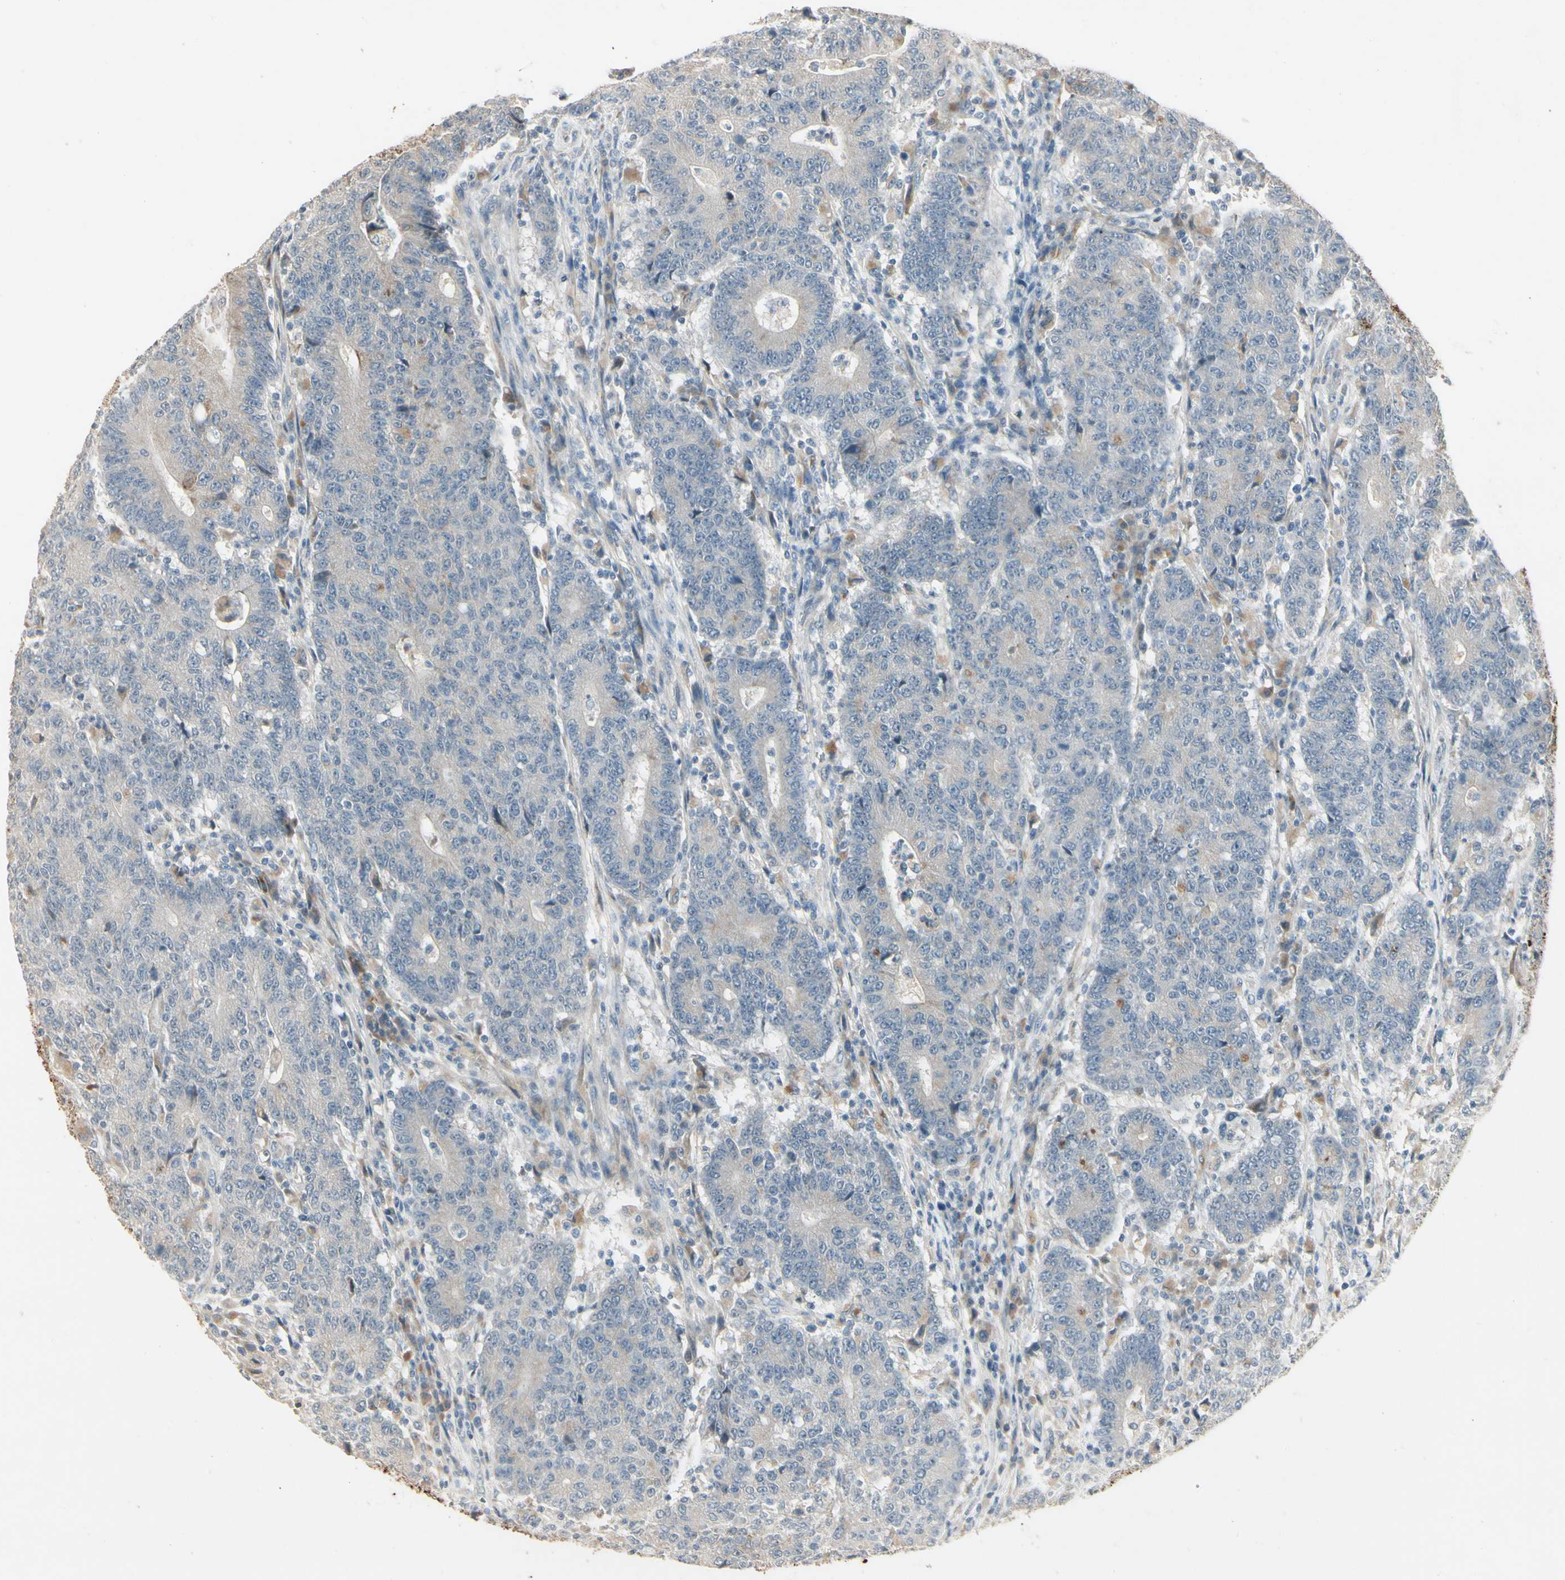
{"staining": {"intensity": "weak", "quantity": "<25%", "location": "cytoplasmic/membranous"}, "tissue": "colorectal cancer", "cell_type": "Tumor cells", "image_type": "cancer", "snomed": [{"axis": "morphology", "description": "Normal tissue, NOS"}, {"axis": "morphology", "description": "Adenocarcinoma, NOS"}, {"axis": "topography", "description": "Colon"}], "caption": "A high-resolution micrograph shows IHC staining of colorectal cancer (adenocarcinoma), which exhibits no significant positivity in tumor cells.", "gene": "SKIL", "patient": {"sex": "female", "age": 75}}